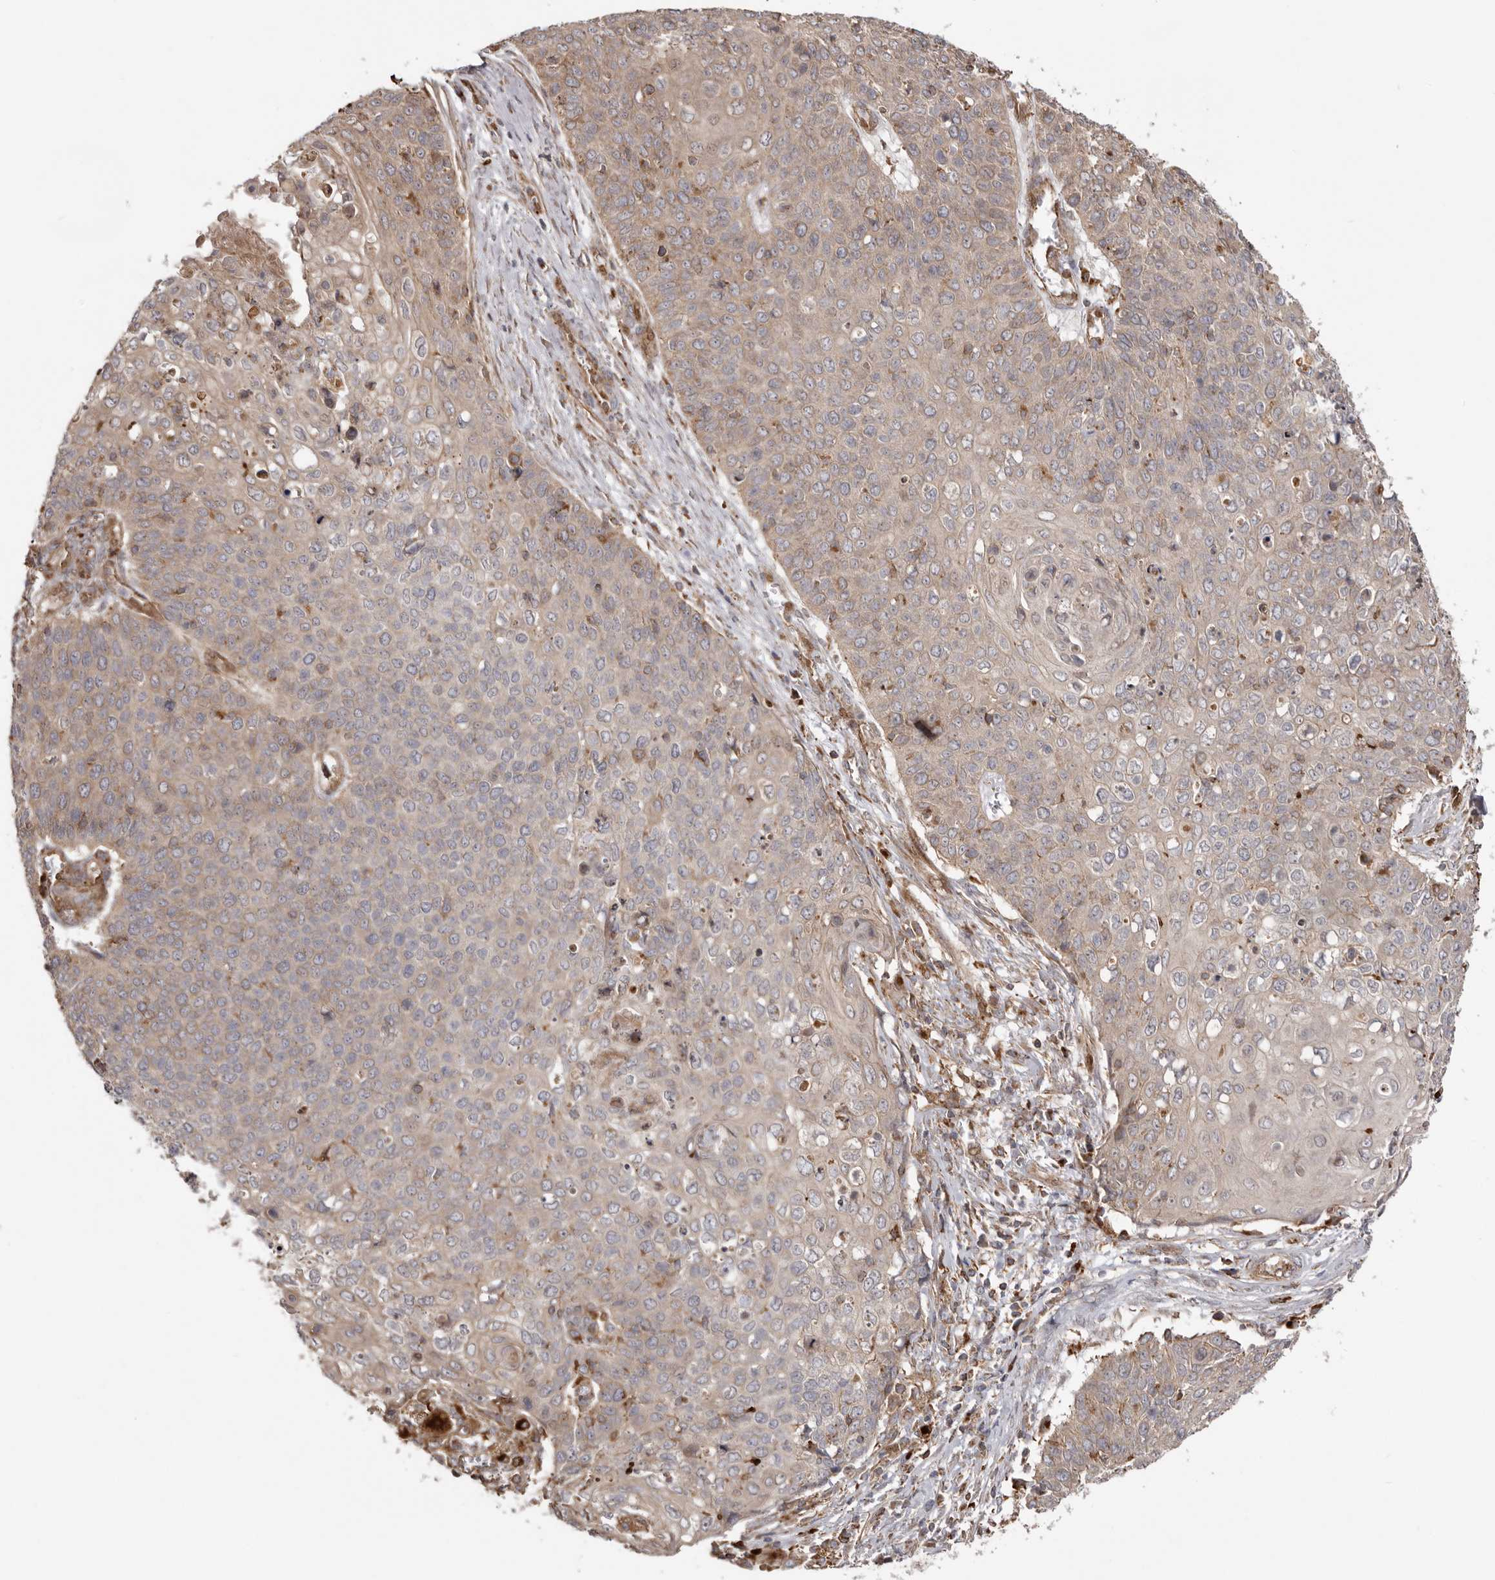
{"staining": {"intensity": "weak", "quantity": ">75%", "location": "cytoplasmic/membranous"}, "tissue": "cervical cancer", "cell_type": "Tumor cells", "image_type": "cancer", "snomed": [{"axis": "morphology", "description": "Squamous cell carcinoma, NOS"}, {"axis": "topography", "description": "Cervix"}], "caption": "An IHC histopathology image of neoplastic tissue is shown. Protein staining in brown shows weak cytoplasmic/membranous positivity in squamous cell carcinoma (cervical) within tumor cells. The staining is performed using DAB brown chromogen to label protein expression. The nuclei are counter-stained blue using hematoxylin.", "gene": "NUP43", "patient": {"sex": "female", "age": 39}}